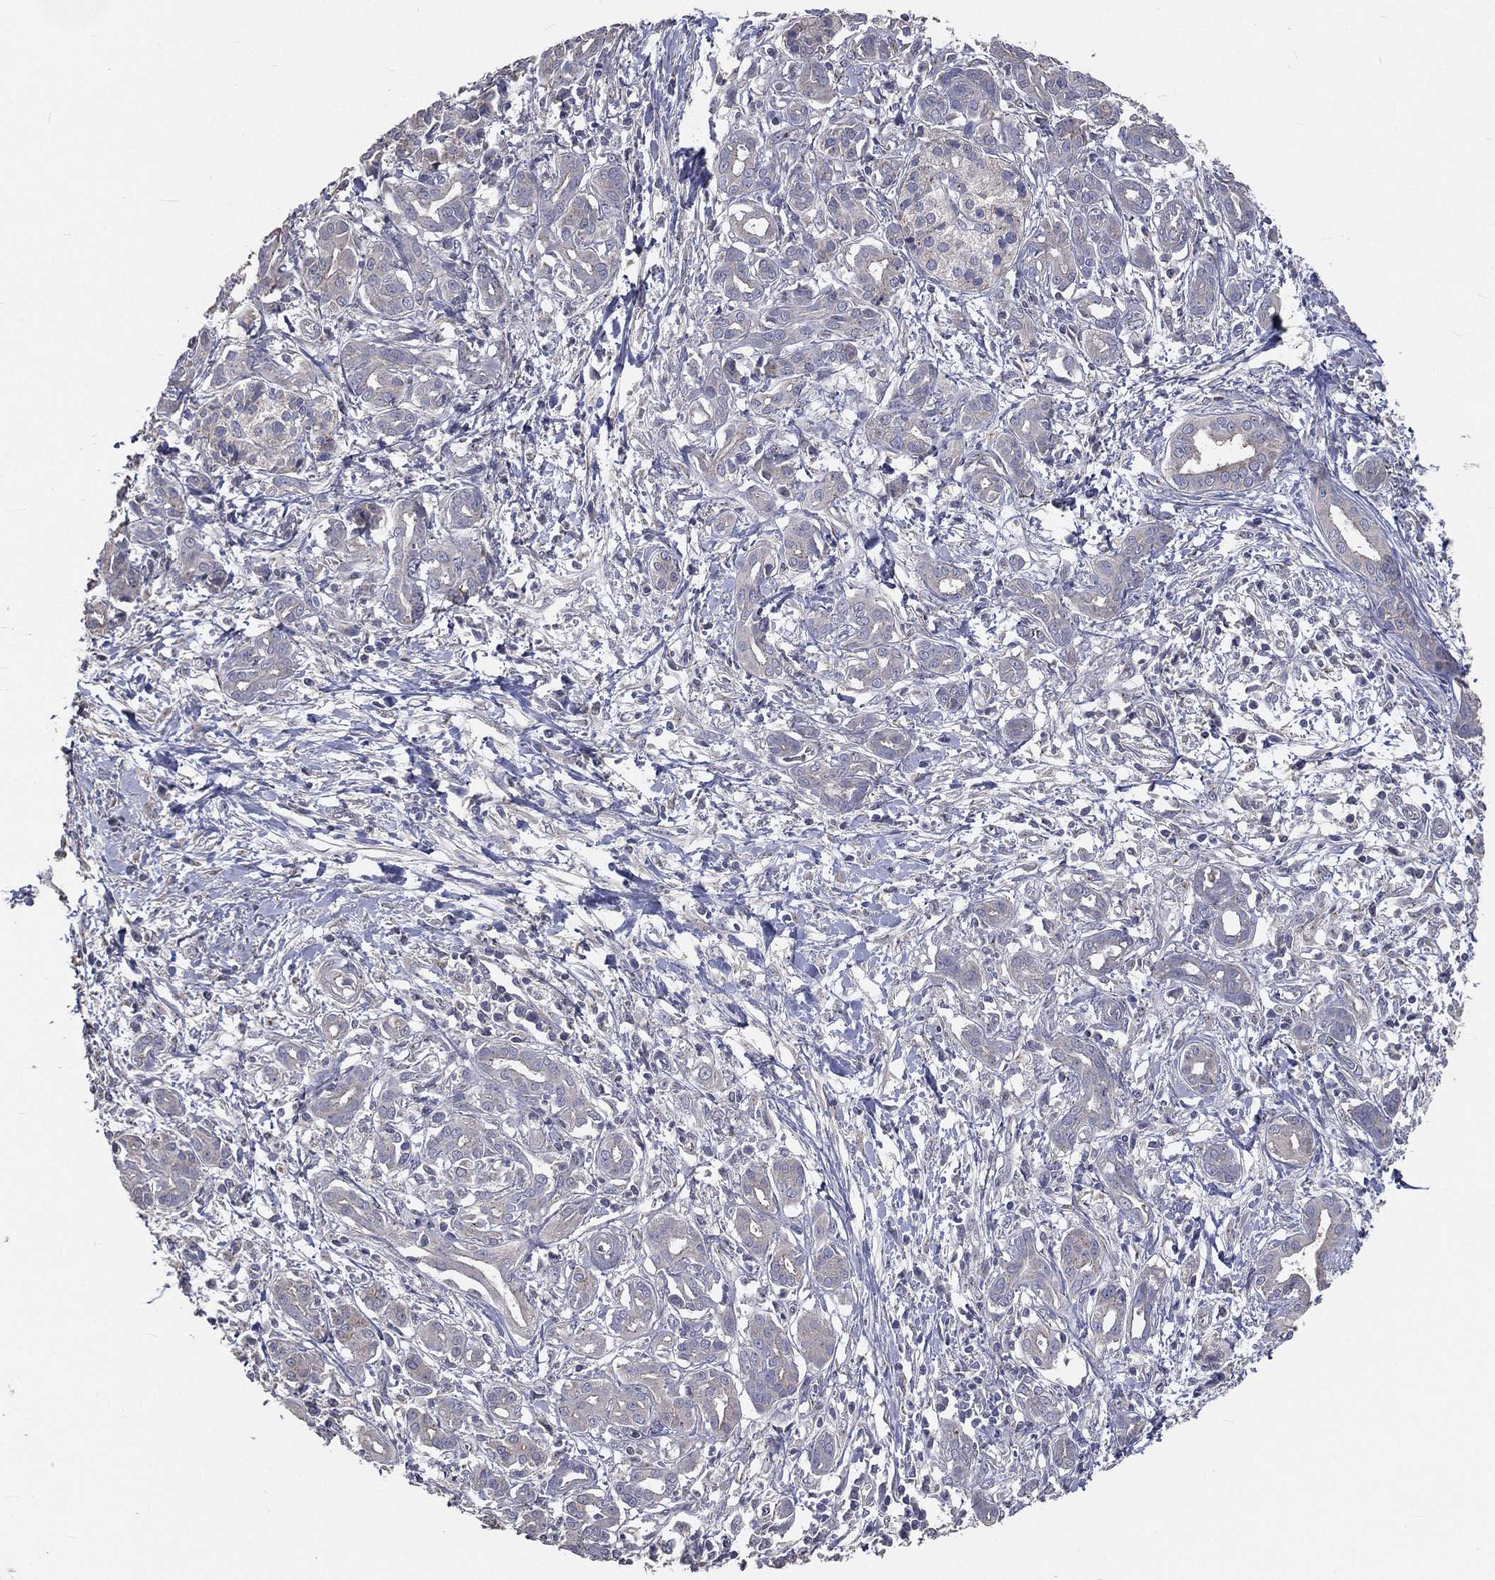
{"staining": {"intensity": "weak", "quantity": "<25%", "location": "cytoplasmic/membranous"}, "tissue": "pancreatic cancer", "cell_type": "Tumor cells", "image_type": "cancer", "snomed": [{"axis": "morphology", "description": "Adenocarcinoma, NOS"}, {"axis": "topography", "description": "Pancreas"}], "caption": "Immunohistochemistry (IHC) of pancreatic cancer demonstrates no expression in tumor cells.", "gene": "CROCC", "patient": {"sex": "male", "age": 72}}